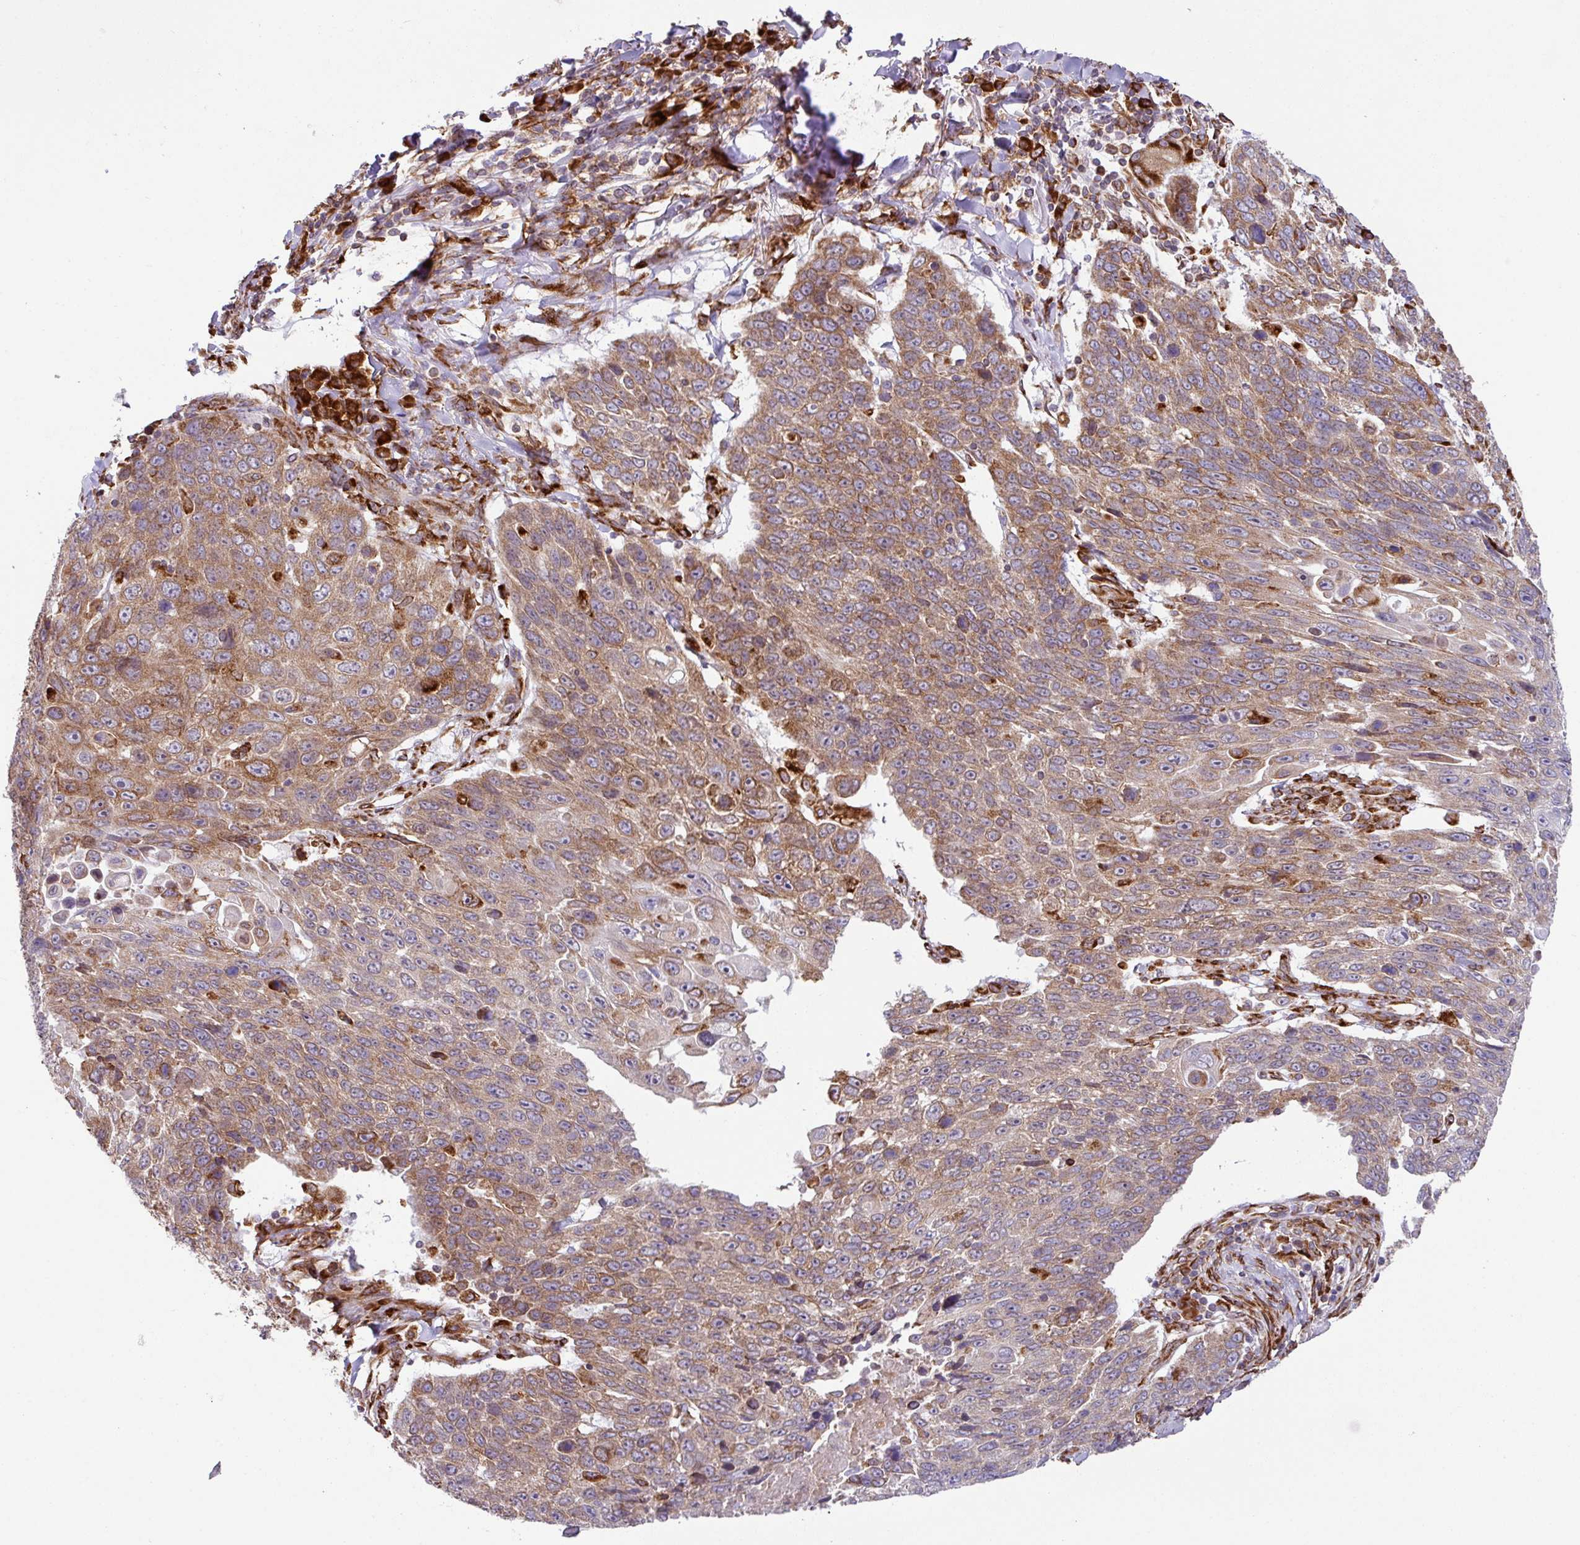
{"staining": {"intensity": "moderate", "quantity": "25%-75%", "location": "cytoplasmic/membranous"}, "tissue": "lung cancer", "cell_type": "Tumor cells", "image_type": "cancer", "snomed": [{"axis": "morphology", "description": "Squamous cell carcinoma, NOS"}, {"axis": "topography", "description": "Lung"}], "caption": "A brown stain shows moderate cytoplasmic/membranous expression of a protein in human lung cancer tumor cells.", "gene": "SLC39A7", "patient": {"sex": "male", "age": 66}}